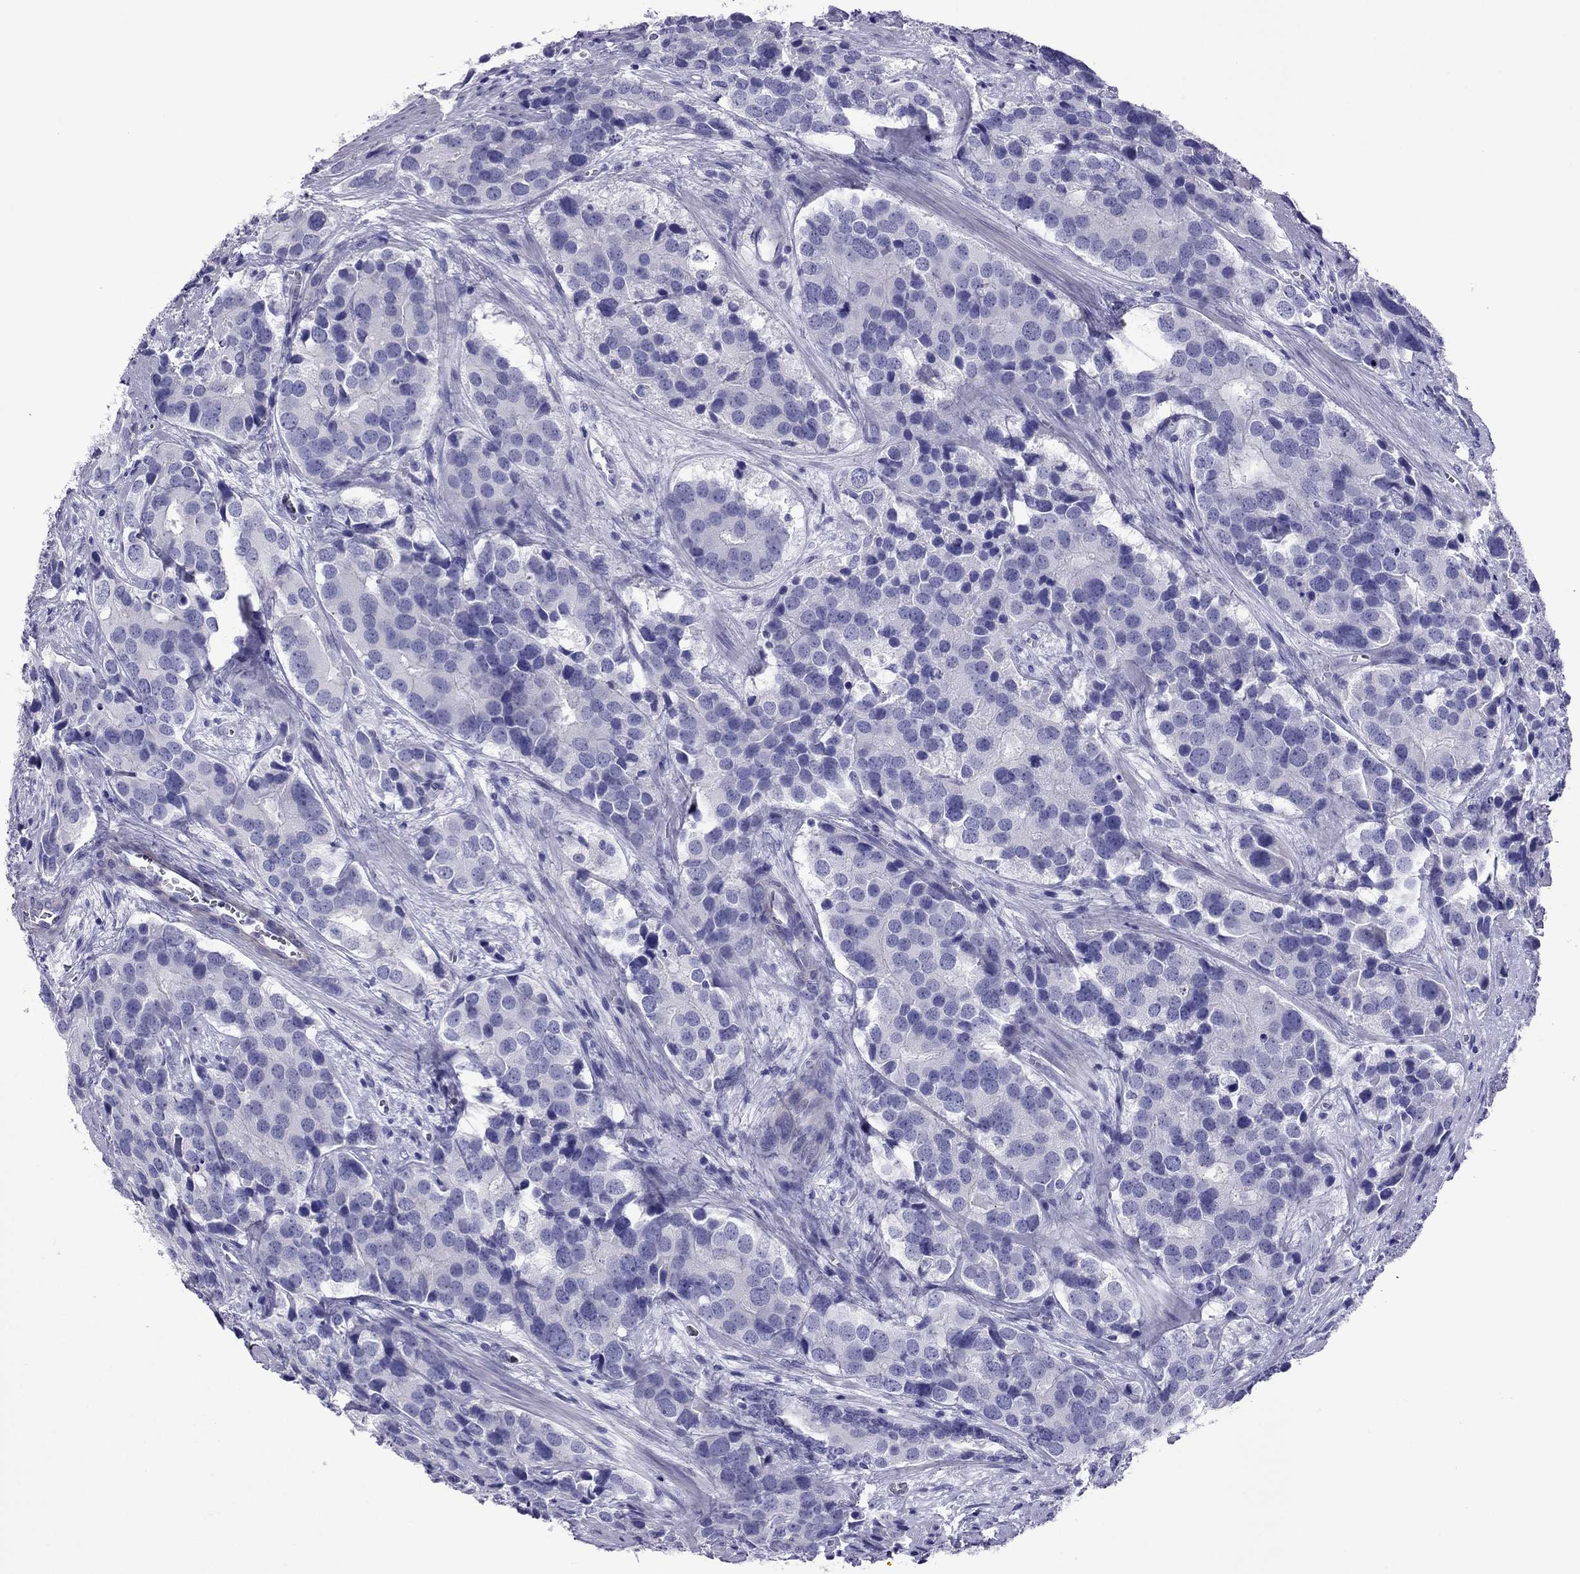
{"staining": {"intensity": "negative", "quantity": "none", "location": "none"}, "tissue": "prostate cancer", "cell_type": "Tumor cells", "image_type": "cancer", "snomed": [{"axis": "morphology", "description": "Adenocarcinoma, NOS"}, {"axis": "topography", "description": "Prostate and seminal vesicle, NOS"}], "caption": "Human adenocarcinoma (prostate) stained for a protein using IHC displays no positivity in tumor cells.", "gene": "MYL11", "patient": {"sex": "male", "age": 63}}